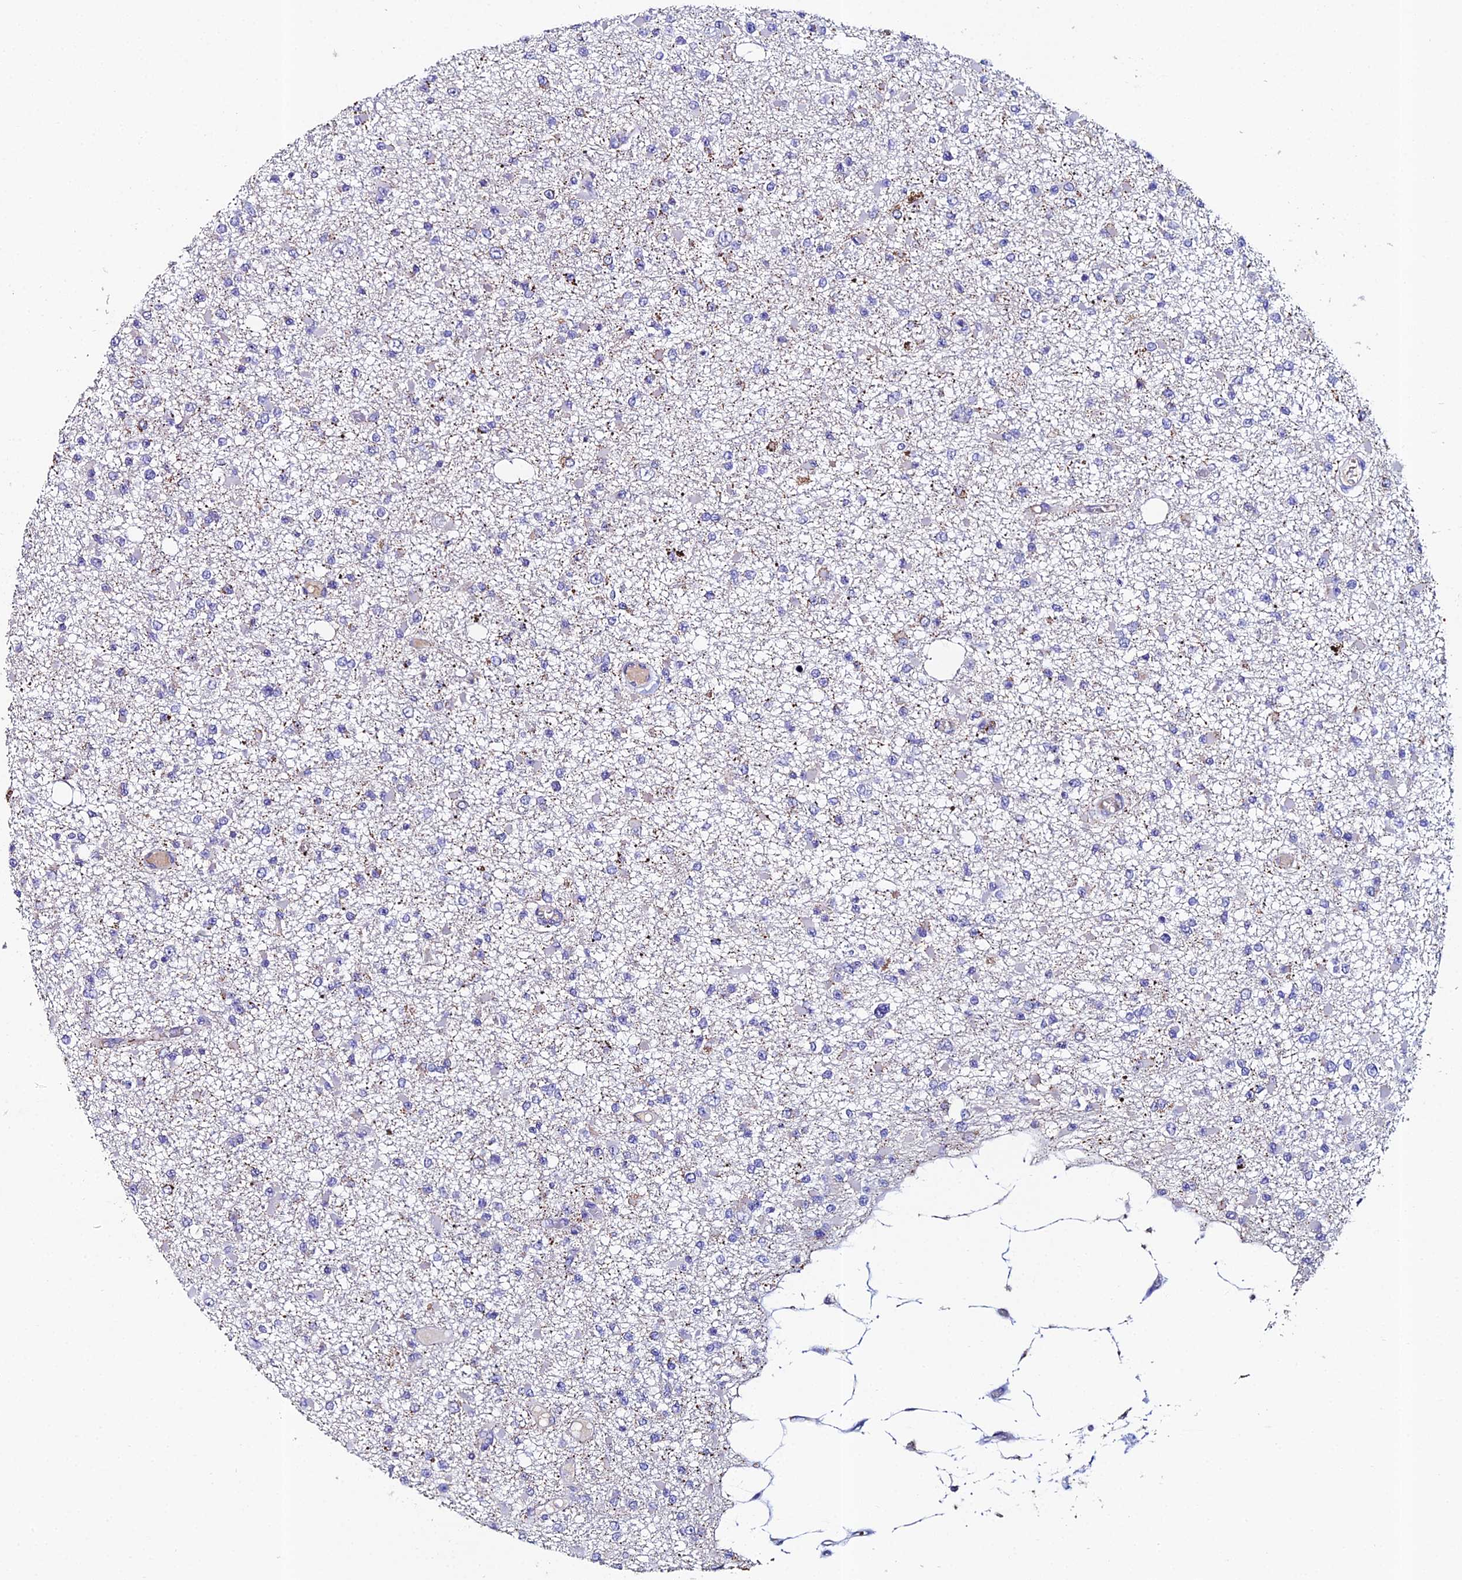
{"staining": {"intensity": "negative", "quantity": "none", "location": "none"}, "tissue": "glioma", "cell_type": "Tumor cells", "image_type": "cancer", "snomed": [{"axis": "morphology", "description": "Glioma, malignant, Low grade"}, {"axis": "topography", "description": "Brain"}], "caption": "A micrograph of human malignant low-grade glioma is negative for staining in tumor cells.", "gene": "ESRRG", "patient": {"sex": "female", "age": 22}}